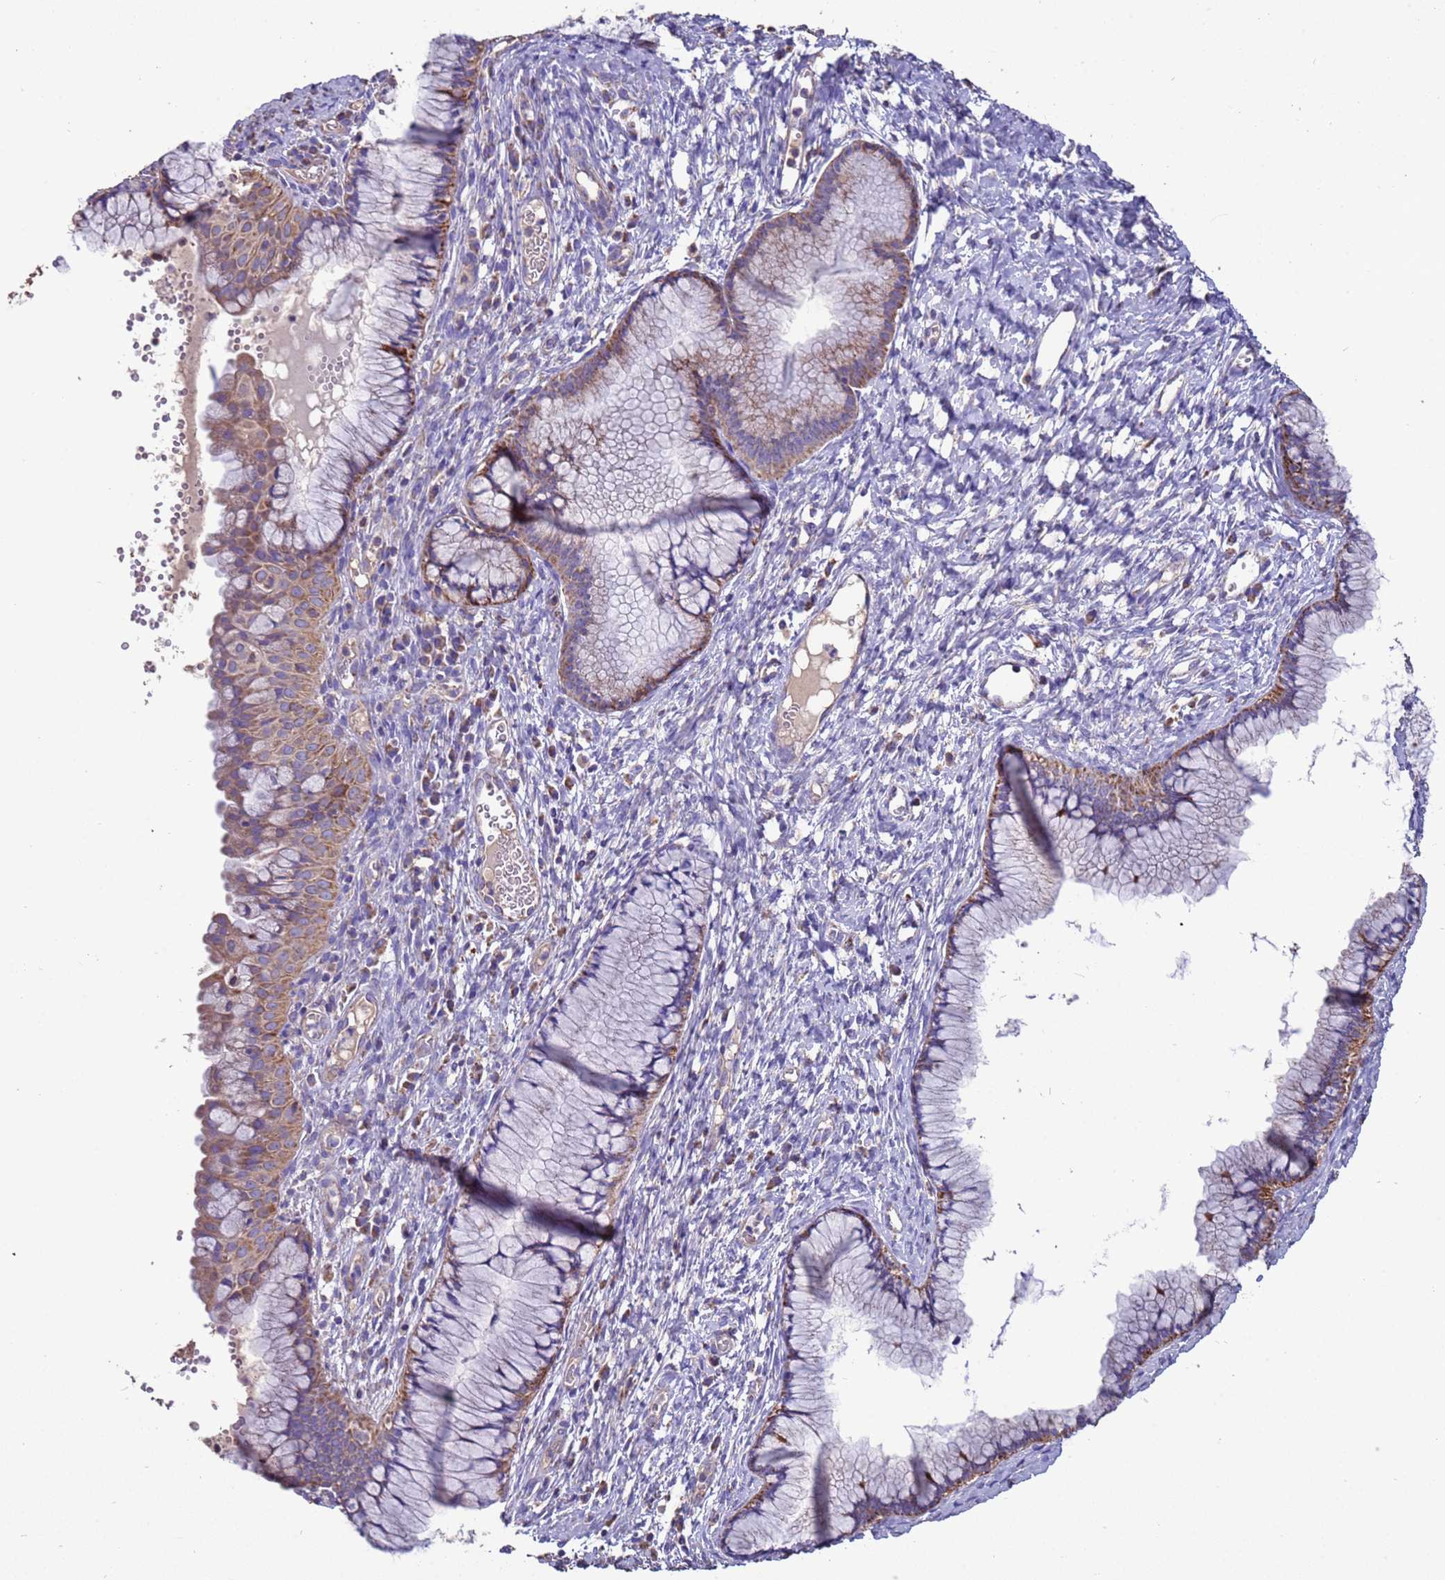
{"staining": {"intensity": "moderate", "quantity": ">75%", "location": "cytoplasmic/membranous"}, "tissue": "cervix", "cell_type": "Glandular cells", "image_type": "normal", "snomed": [{"axis": "morphology", "description": "Normal tissue, NOS"}, {"axis": "topography", "description": "Cervix"}], "caption": "This is a photomicrograph of IHC staining of benign cervix, which shows moderate expression in the cytoplasmic/membranous of glandular cells.", "gene": "ZNFX1", "patient": {"sex": "female", "age": 42}}